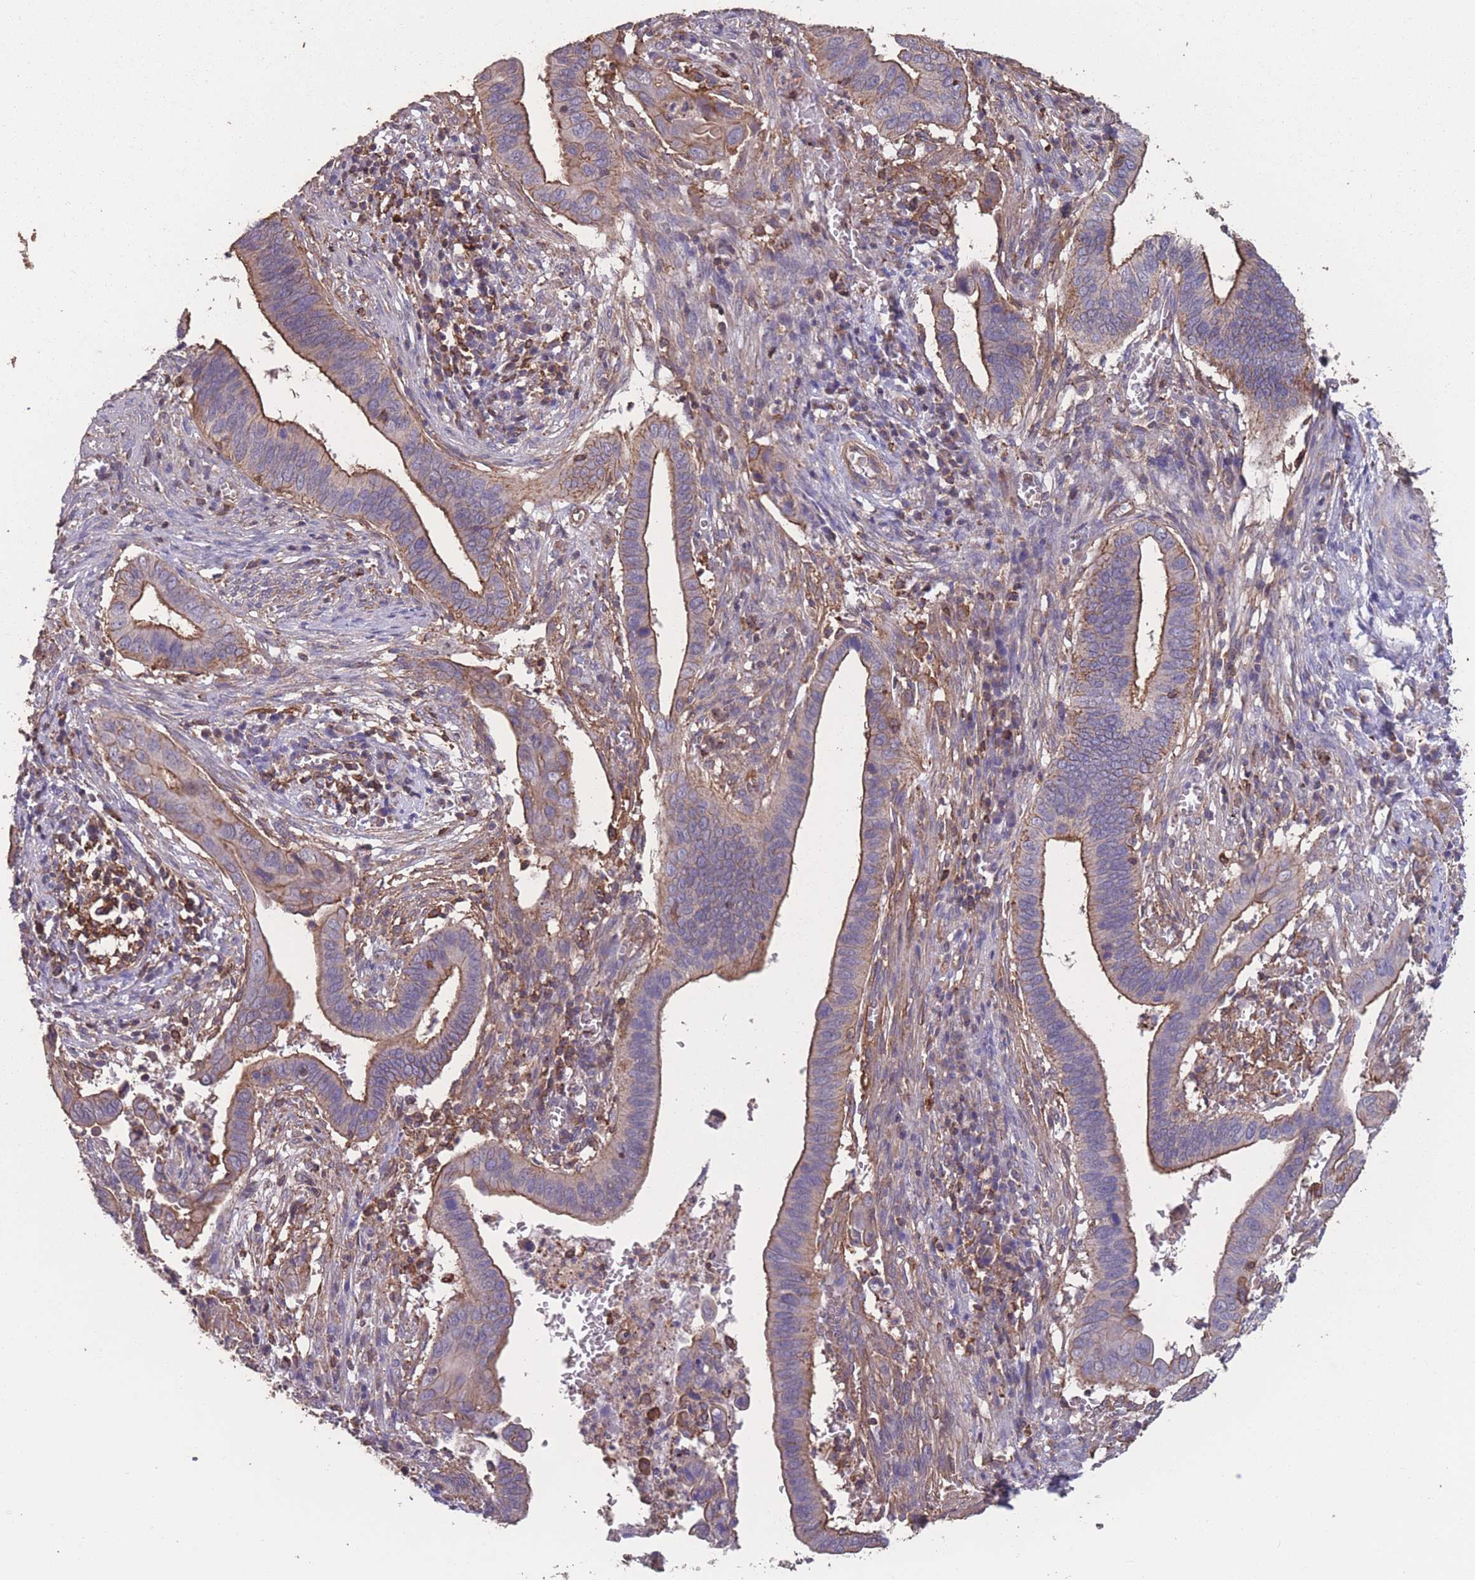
{"staining": {"intensity": "moderate", "quantity": "25%-75%", "location": "cytoplasmic/membranous"}, "tissue": "cervical cancer", "cell_type": "Tumor cells", "image_type": "cancer", "snomed": [{"axis": "morphology", "description": "Adenocarcinoma, NOS"}, {"axis": "topography", "description": "Cervix"}], "caption": "Cervical cancer stained with a protein marker displays moderate staining in tumor cells.", "gene": "NUDT21", "patient": {"sex": "female", "age": 42}}